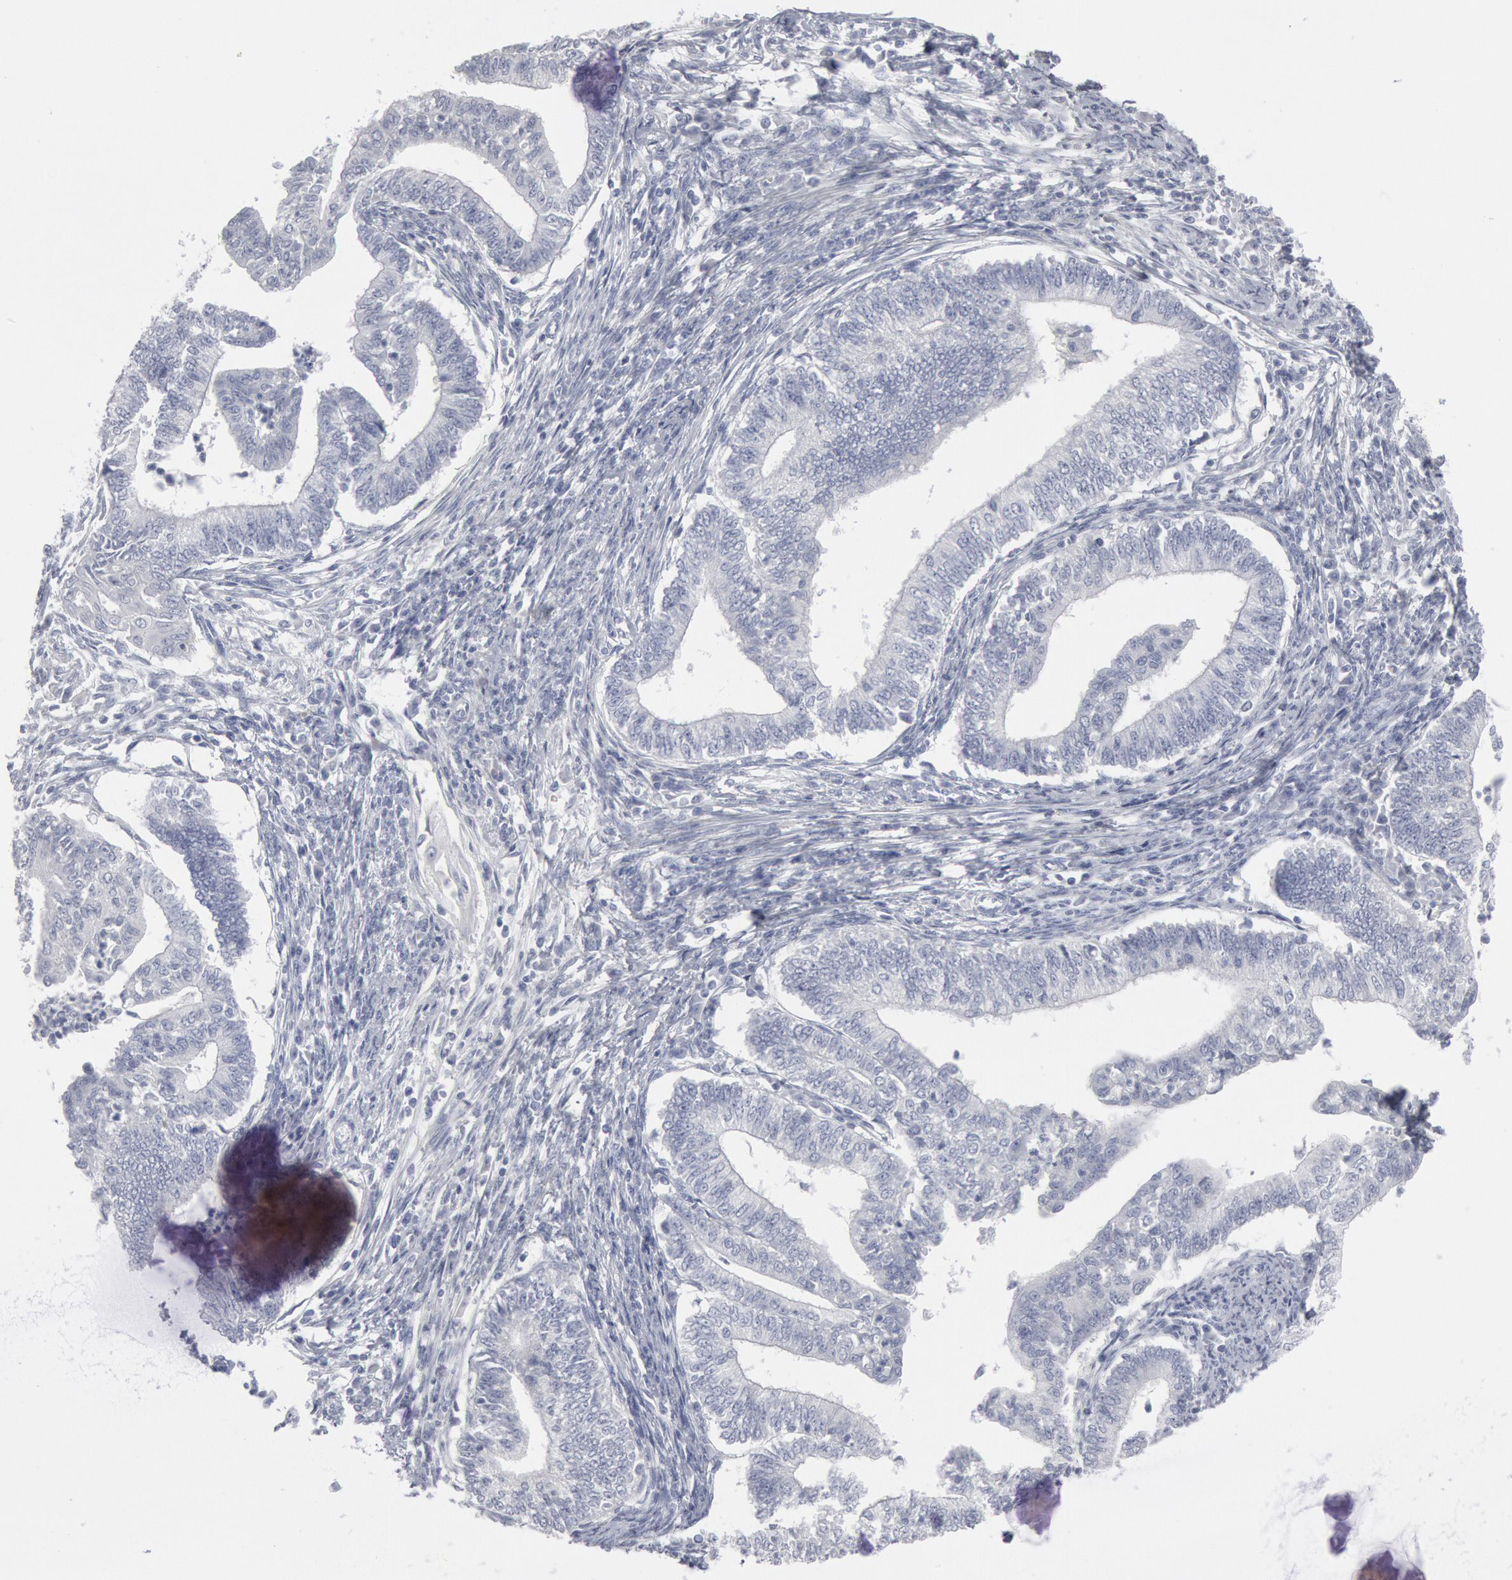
{"staining": {"intensity": "negative", "quantity": "none", "location": "none"}, "tissue": "endometrial cancer", "cell_type": "Tumor cells", "image_type": "cancer", "snomed": [{"axis": "morphology", "description": "Adenocarcinoma, NOS"}, {"axis": "topography", "description": "Endometrium"}], "caption": "Tumor cells are negative for protein expression in human endometrial cancer (adenocarcinoma).", "gene": "DMC1", "patient": {"sex": "female", "age": 66}}